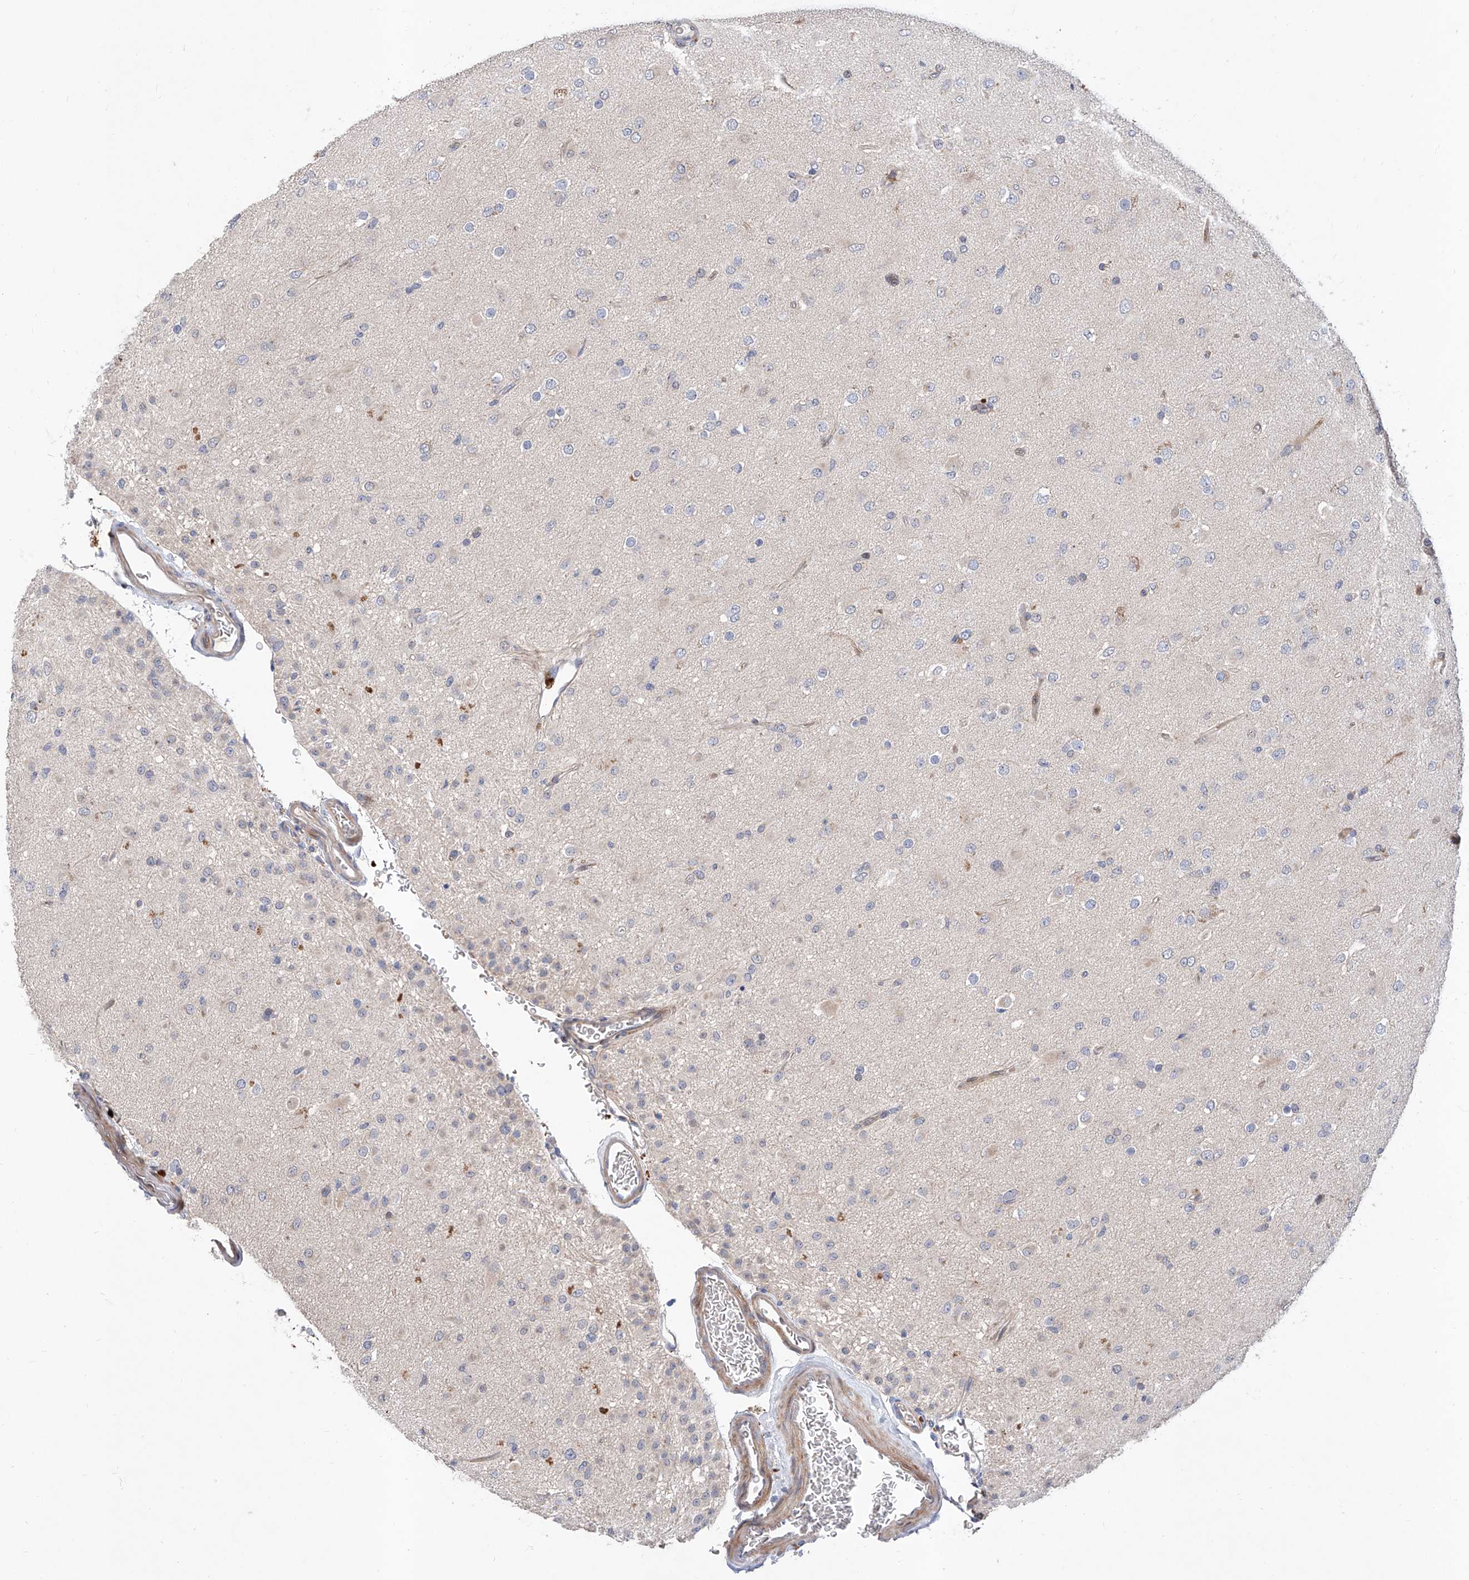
{"staining": {"intensity": "negative", "quantity": "none", "location": "none"}, "tissue": "glioma", "cell_type": "Tumor cells", "image_type": "cancer", "snomed": [{"axis": "morphology", "description": "Glioma, malignant, Low grade"}, {"axis": "topography", "description": "Brain"}], "caption": "Tumor cells show no significant protein staining in malignant glioma (low-grade).", "gene": "FUCA2", "patient": {"sex": "male", "age": 65}}